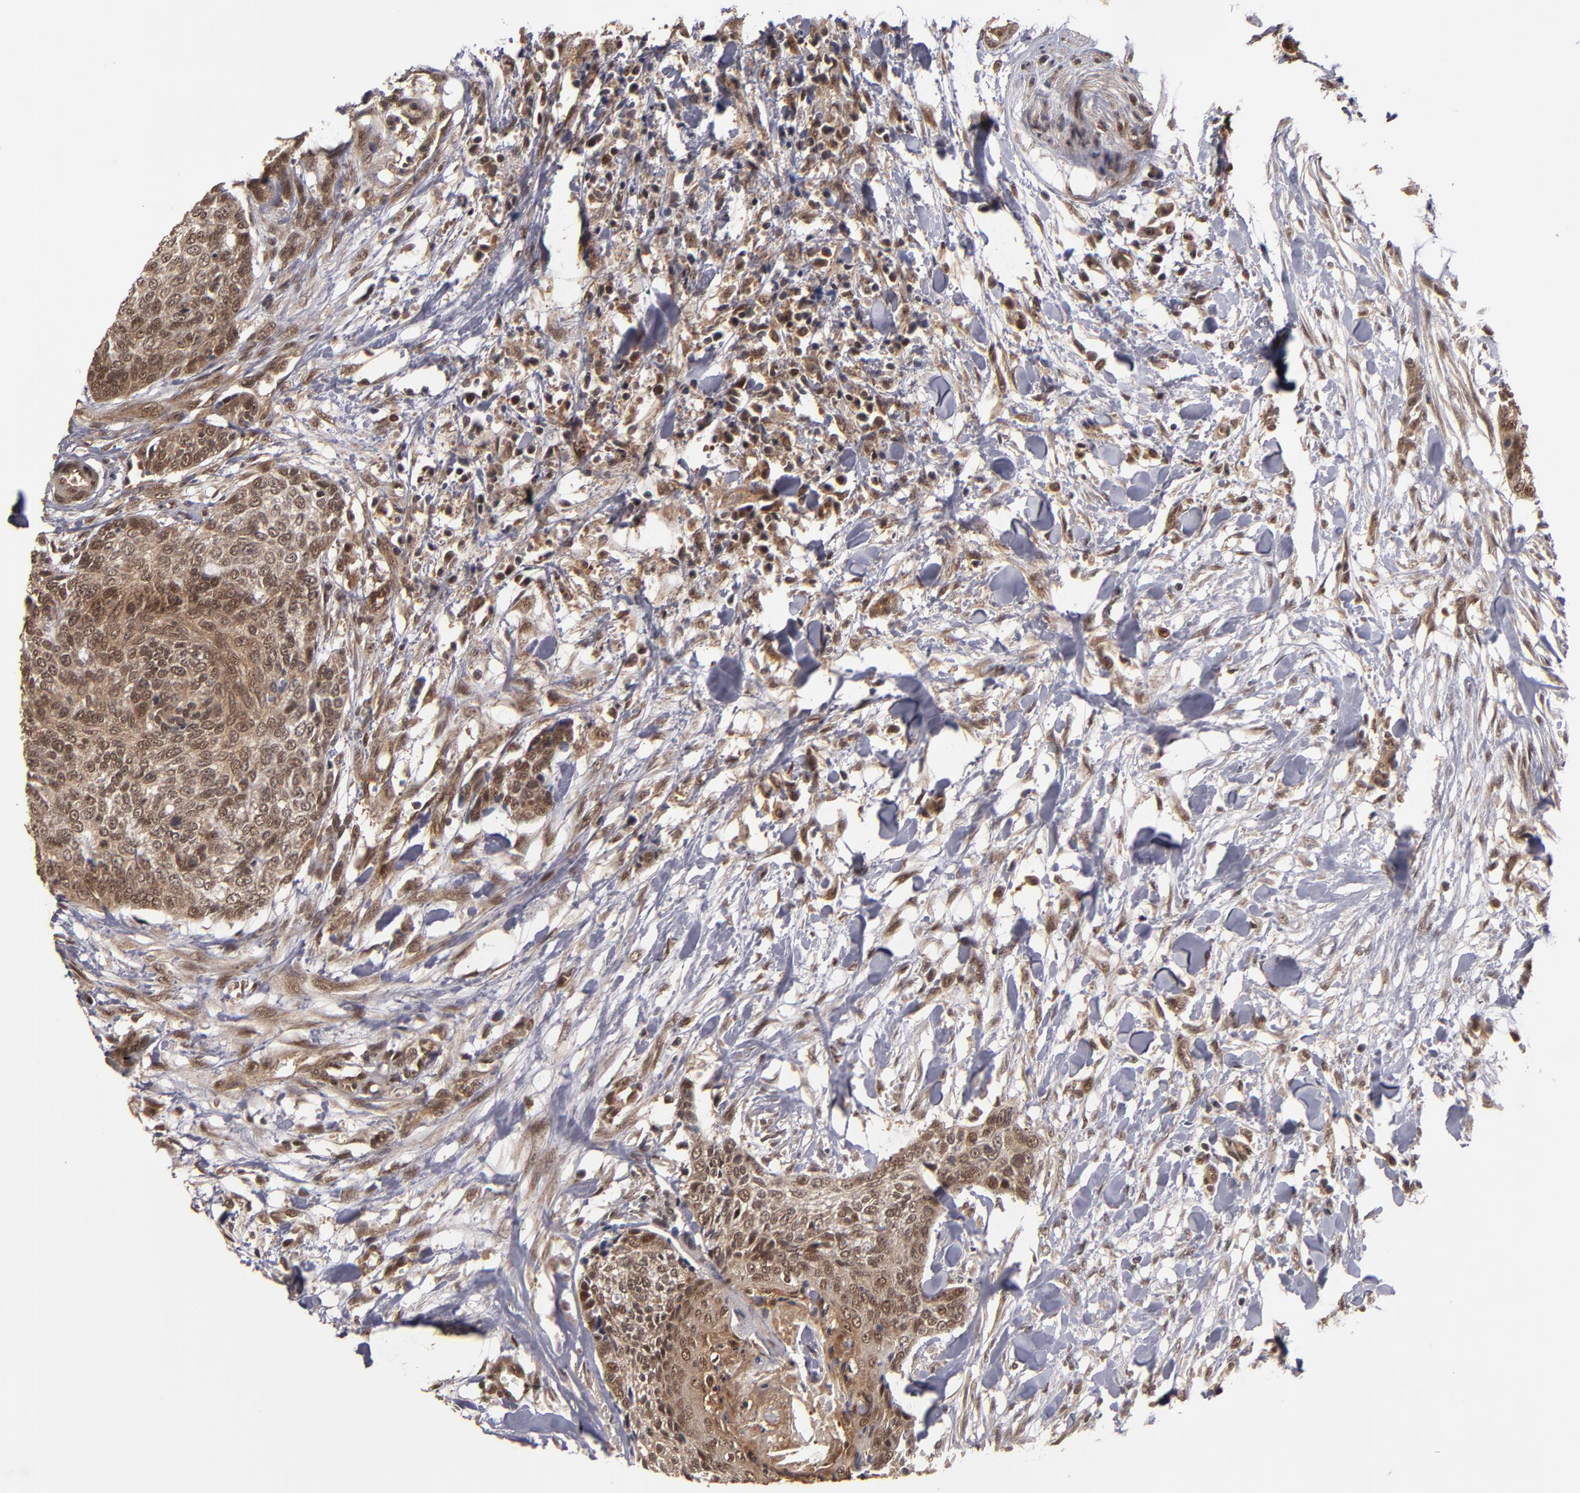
{"staining": {"intensity": "moderate", "quantity": ">75%", "location": "cytoplasmic/membranous,nuclear"}, "tissue": "head and neck cancer", "cell_type": "Tumor cells", "image_type": "cancer", "snomed": [{"axis": "morphology", "description": "Squamous cell carcinoma, NOS"}, {"axis": "topography", "description": "Salivary gland"}, {"axis": "topography", "description": "Head-Neck"}], "caption": "Immunohistochemical staining of human head and neck cancer displays medium levels of moderate cytoplasmic/membranous and nuclear expression in about >75% of tumor cells.", "gene": "CUL5", "patient": {"sex": "male", "age": 70}}